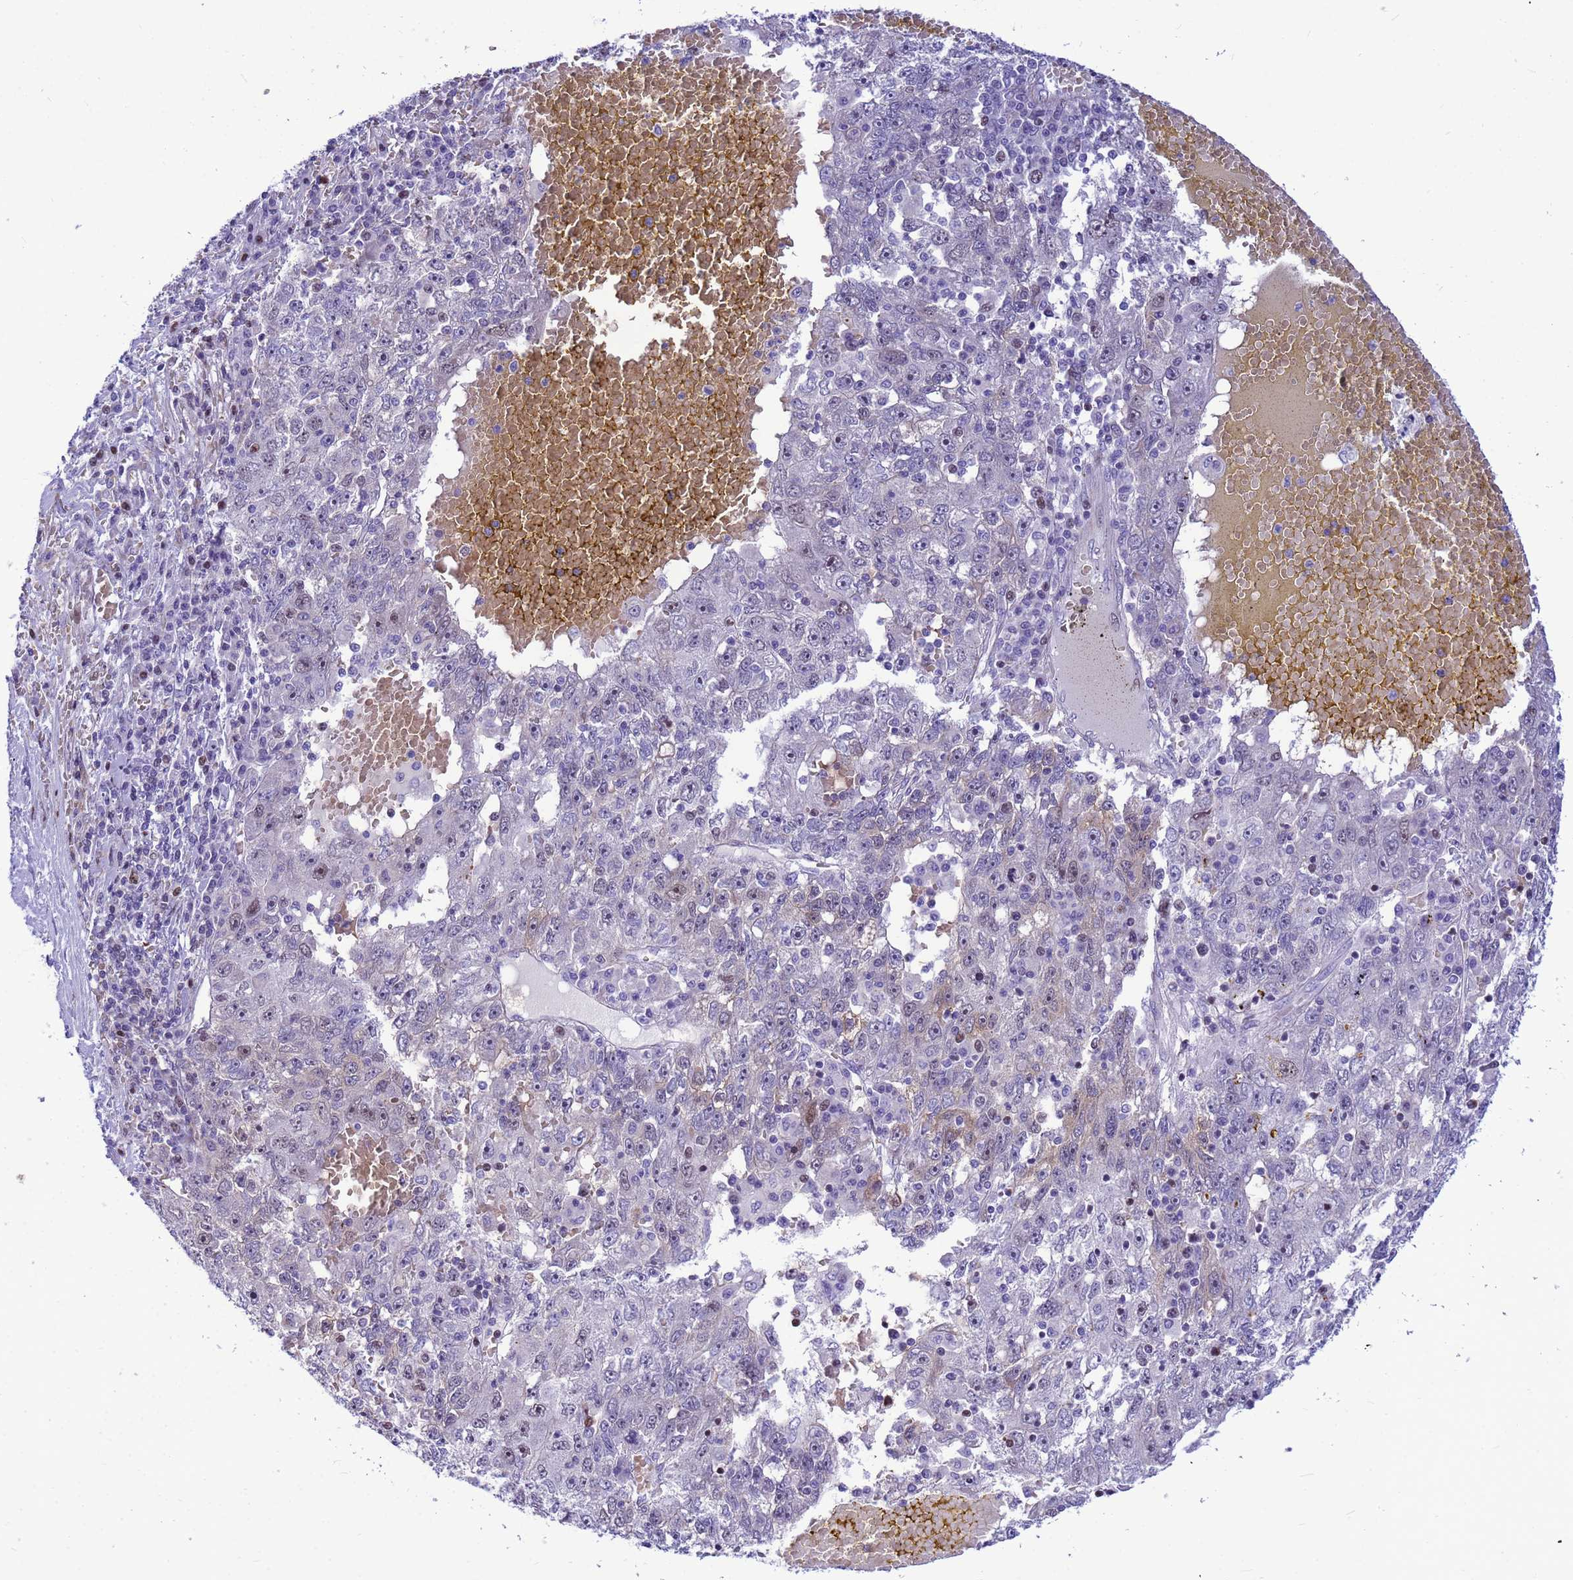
{"staining": {"intensity": "negative", "quantity": "none", "location": "none"}, "tissue": "liver cancer", "cell_type": "Tumor cells", "image_type": "cancer", "snomed": [{"axis": "morphology", "description": "Carcinoma, Hepatocellular, NOS"}, {"axis": "topography", "description": "Liver"}], "caption": "A high-resolution image shows IHC staining of liver cancer (hepatocellular carcinoma), which exhibits no significant staining in tumor cells. (Brightfield microscopy of DAB (3,3'-diaminobenzidine) immunohistochemistry at high magnification).", "gene": "ADAMTS7", "patient": {"sex": "male", "age": 49}}